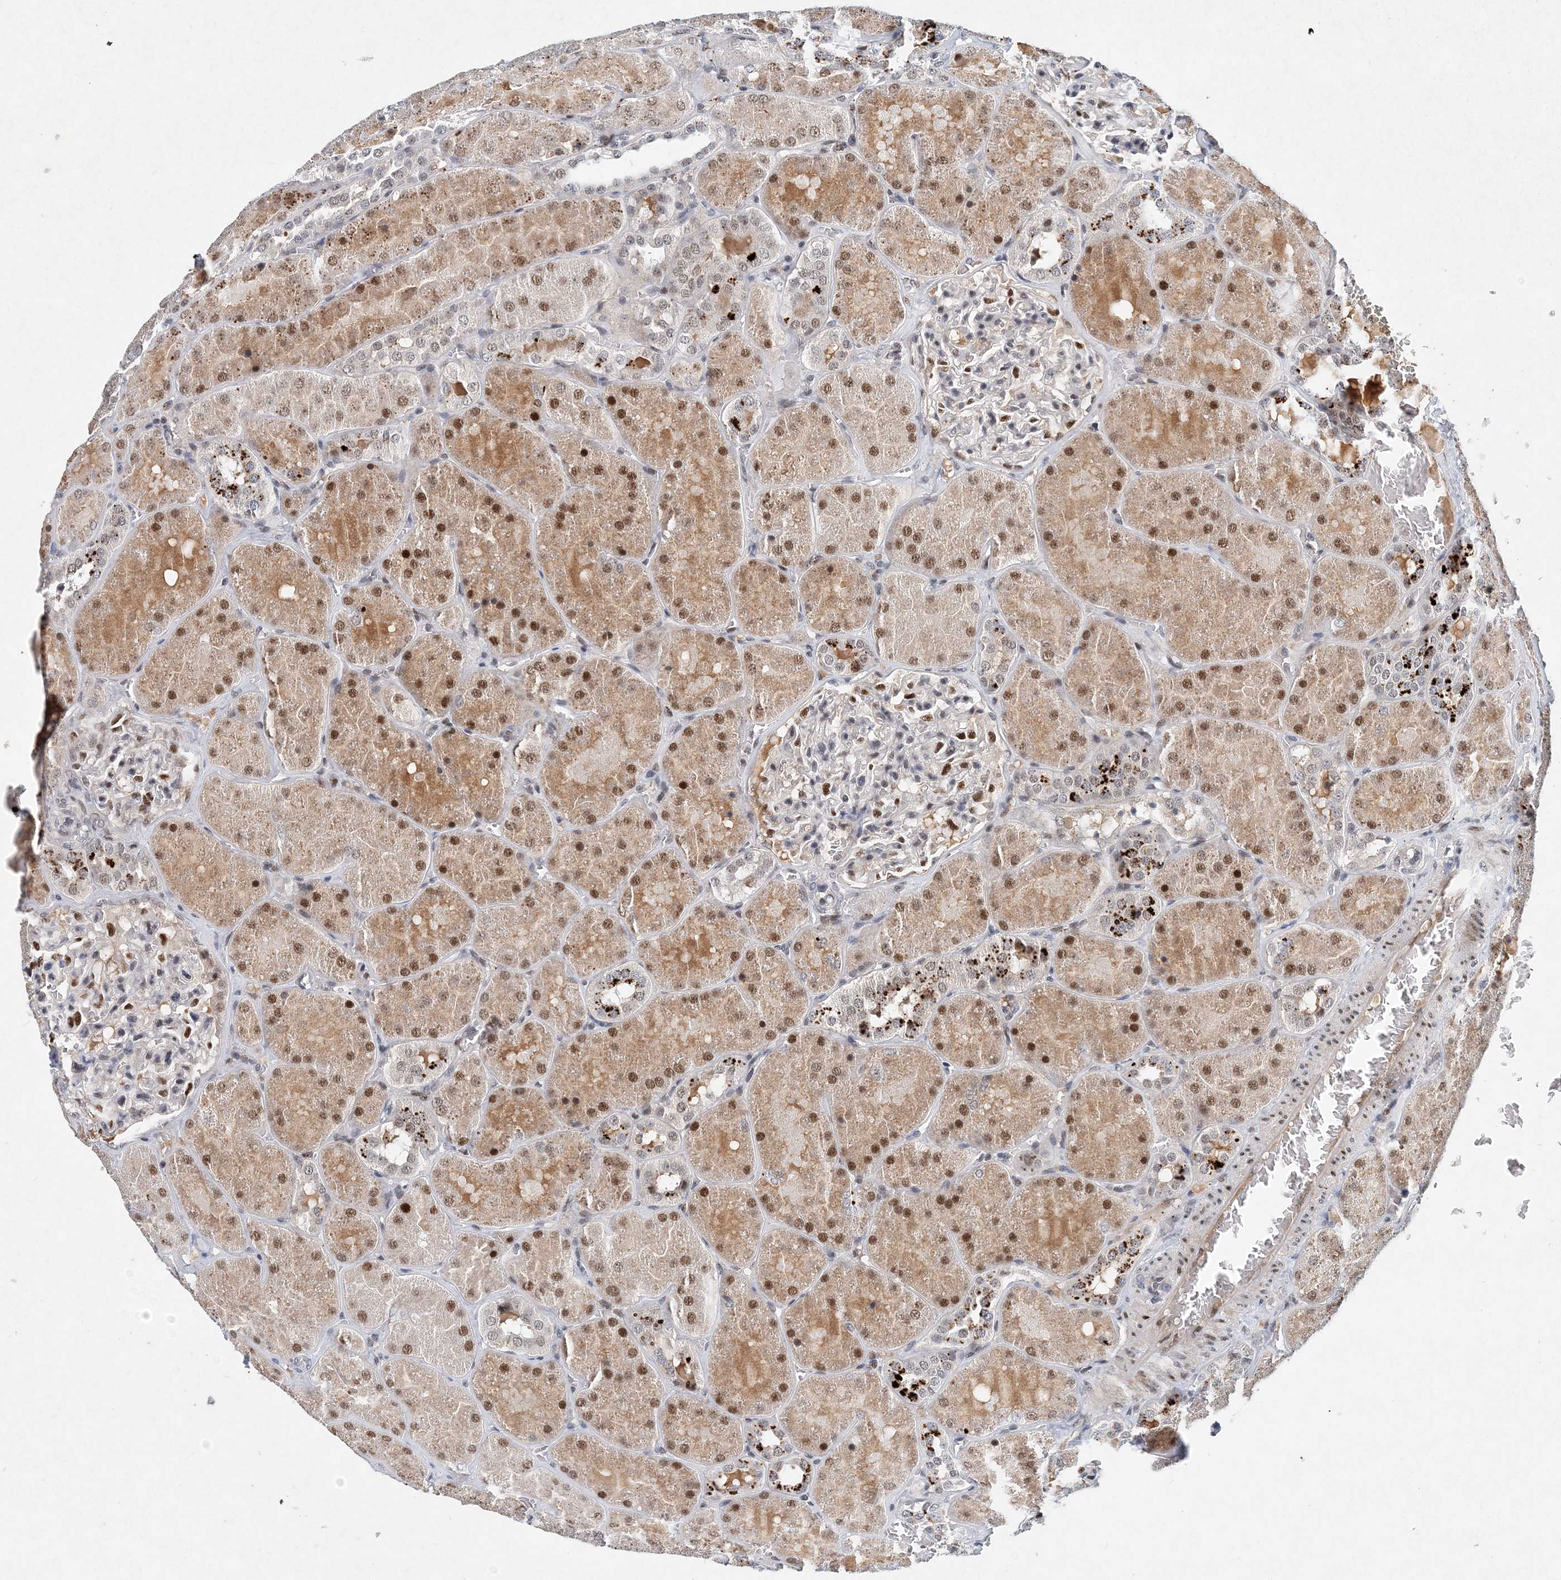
{"staining": {"intensity": "moderate", "quantity": "<25%", "location": "nuclear"}, "tissue": "kidney", "cell_type": "Cells in glomeruli", "image_type": "normal", "snomed": [{"axis": "morphology", "description": "Normal tissue, NOS"}, {"axis": "topography", "description": "Kidney"}], "caption": "A histopathology image showing moderate nuclear staining in about <25% of cells in glomeruli in benign kidney, as visualized by brown immunohistochemical staining.", "gene": "KPNA4", "patient": {"sex": "male", "age": 28}}